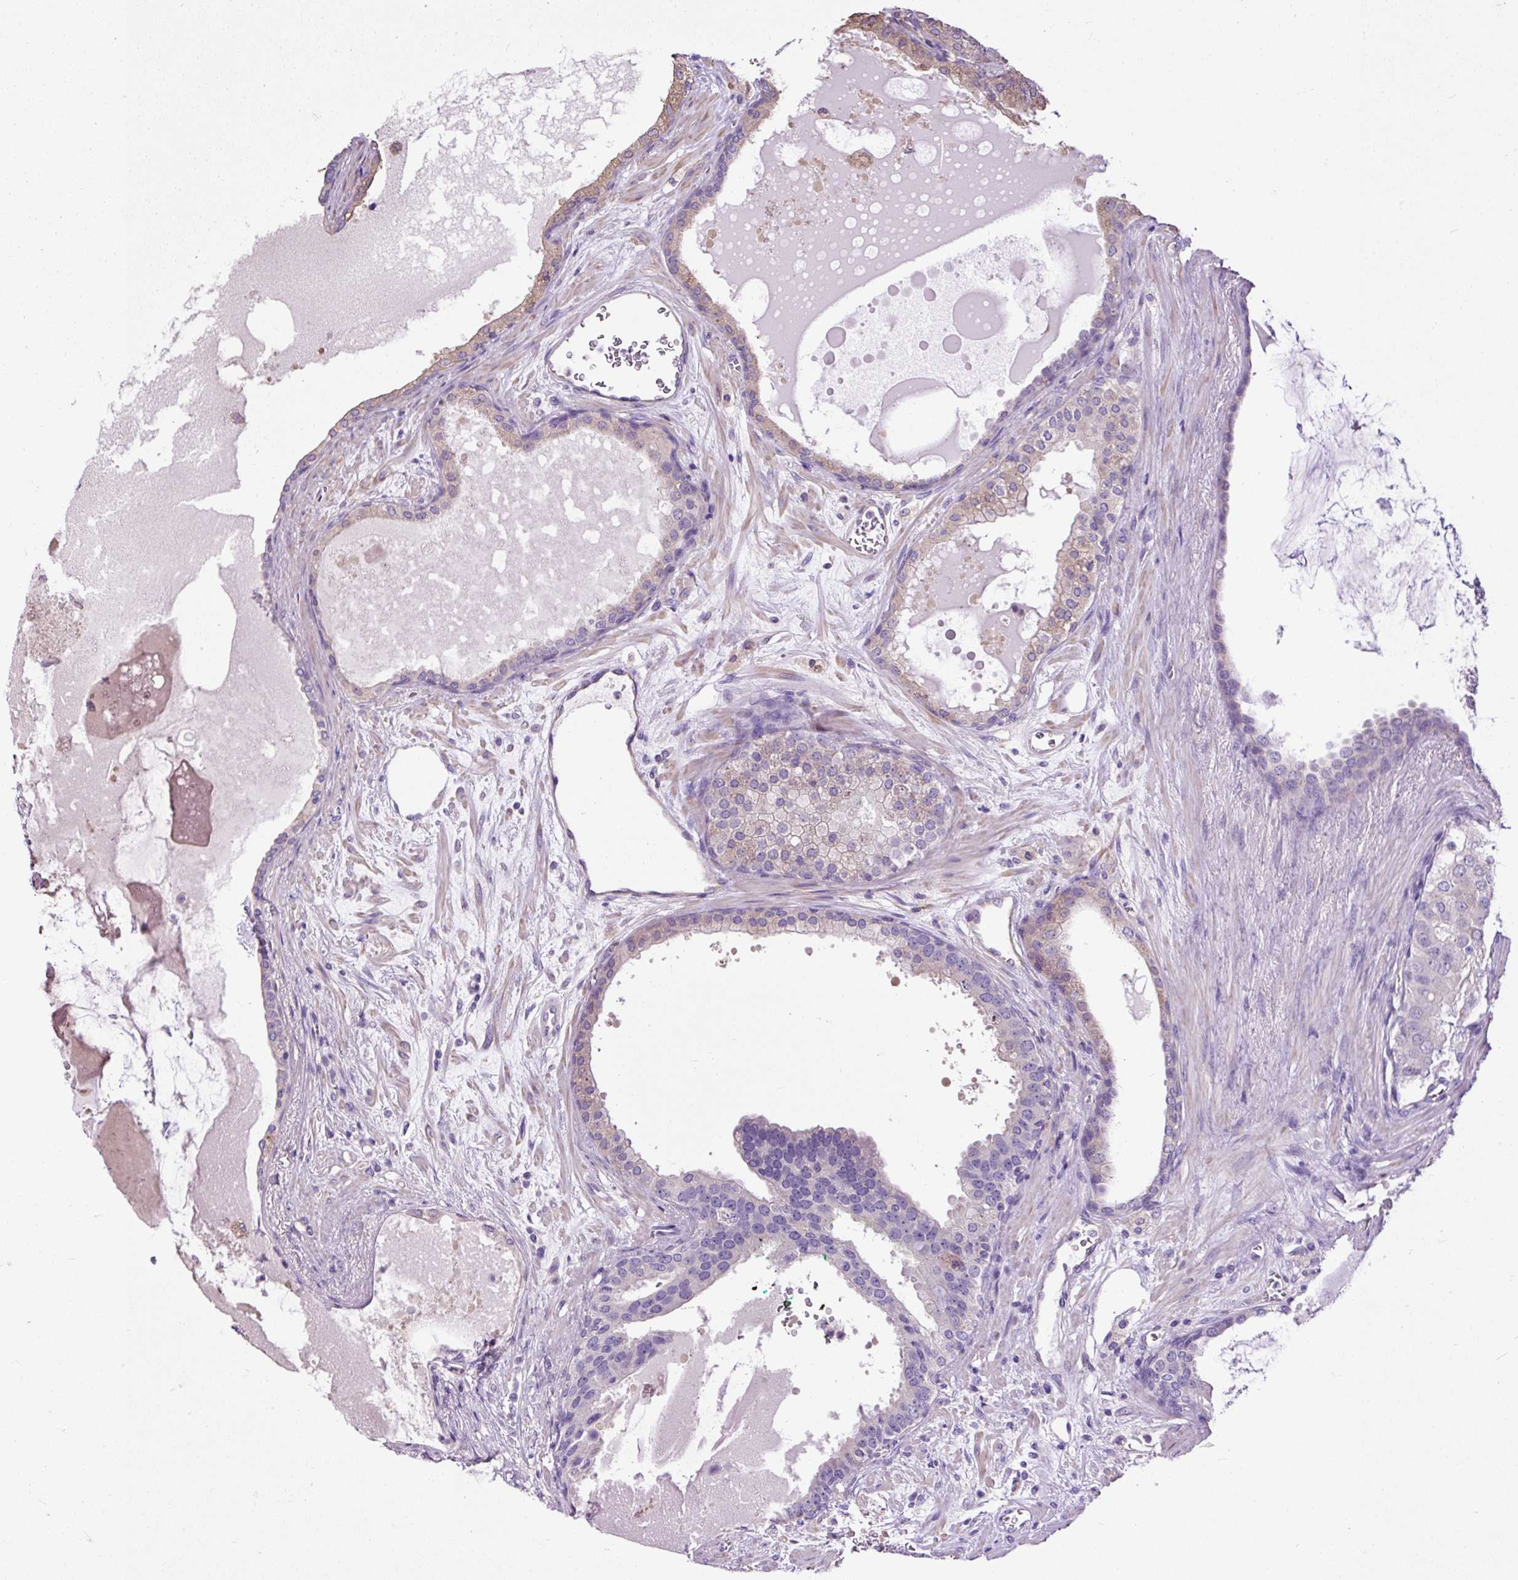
{"staining": {"intensity": "moderate", "quantity": "<25%", "location": "cytoplasmic/membranous"}, "tissue": "prostate cancer", "cell_type": "Tumor cells", "image_type": "cancer", "snomed": [{"axis": "morphology", "description": "Adenocarcinoma, Low grade"}, {"axis": "topography", "description": "Prostate"}], "caption": "Prostate low-grade adenocarcinoma stained for a protein (brown) demonstrates moderate cytoplasmic/membranous positive expression in approximately <25% of tumor cells.", "gene": "PDIA2", "patient": {"sex": "male", "age": 42}}